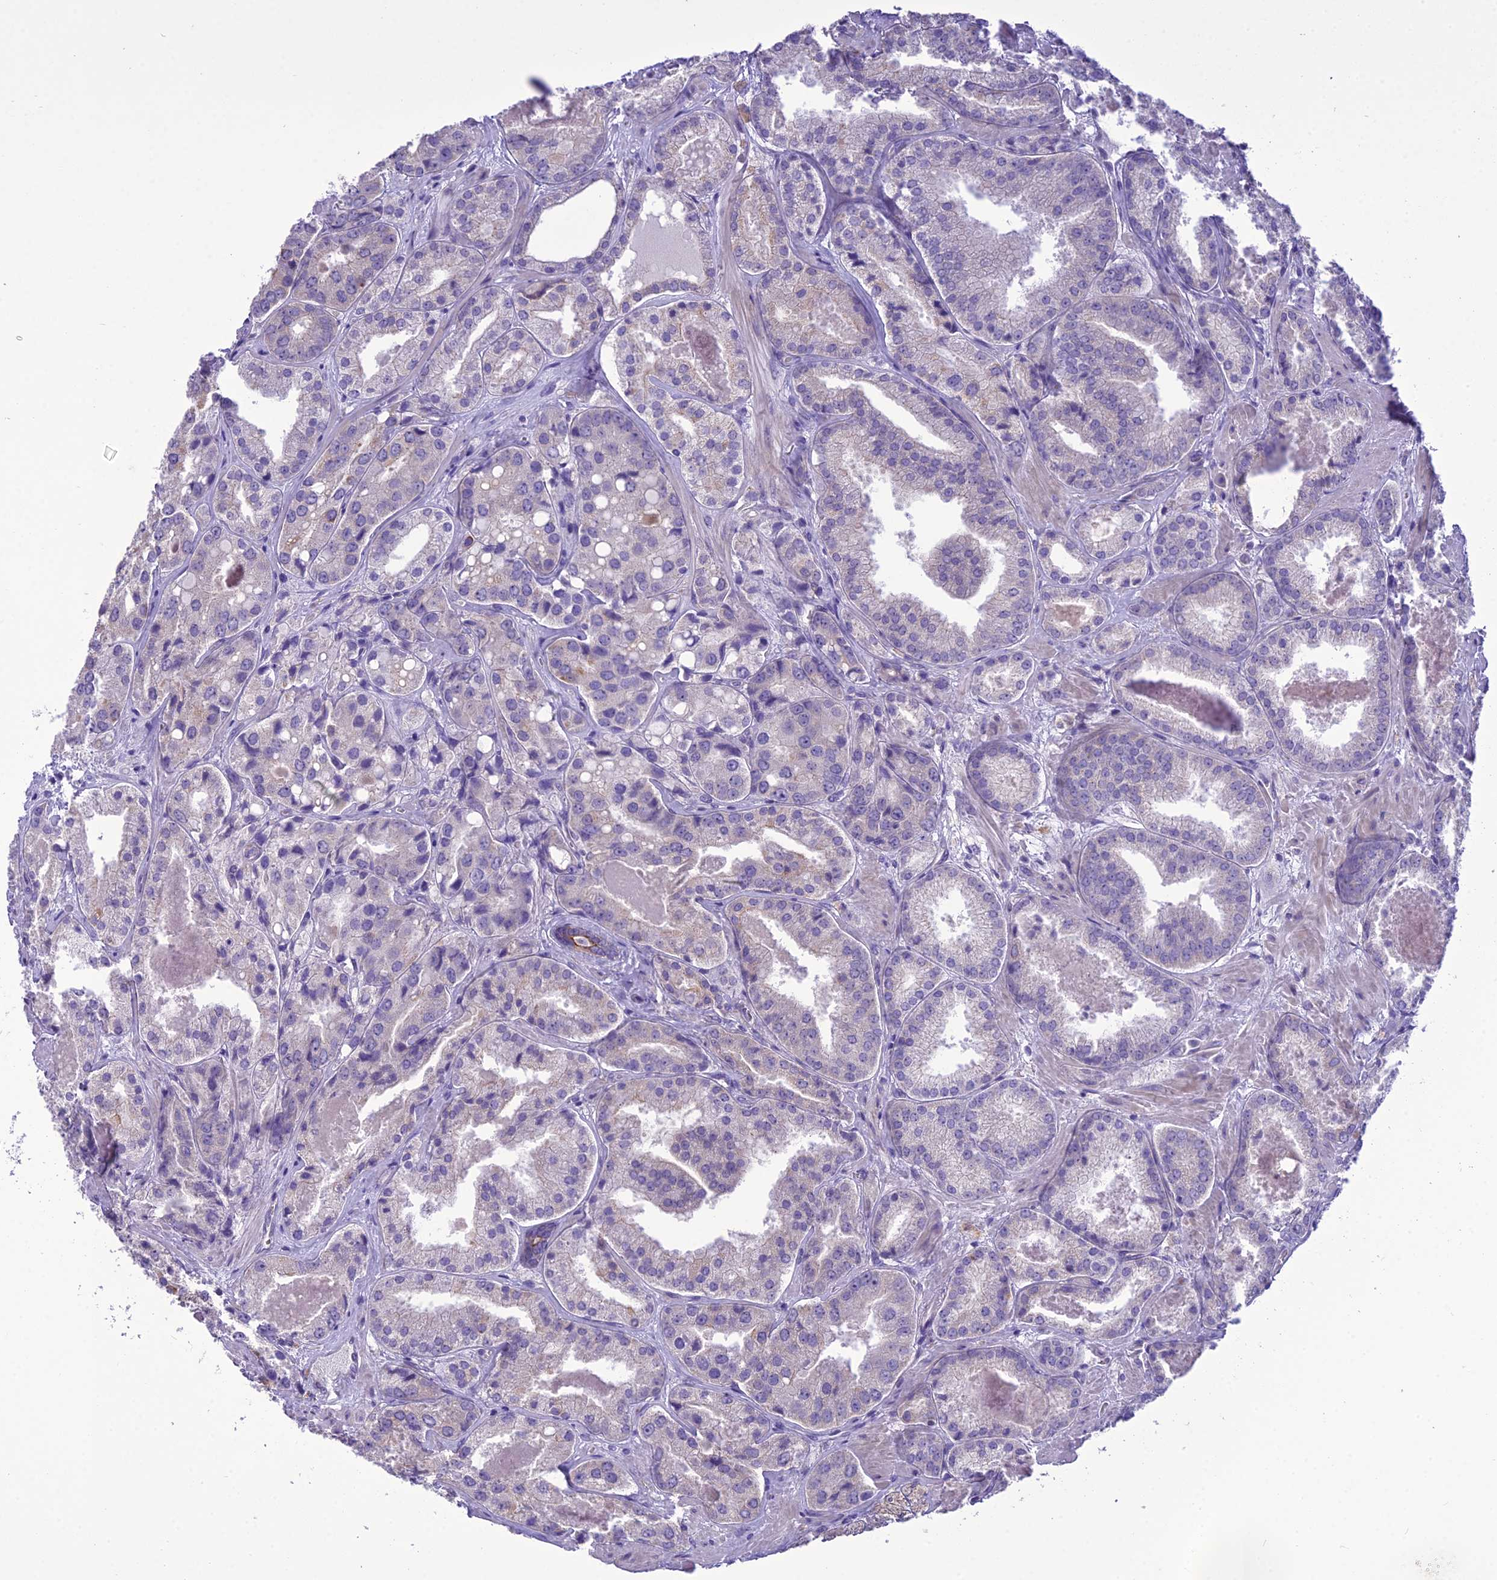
{"staining": {"intensity": "negative", "quantity": "none", "location": "none"}, "tissue": "prostate cancer", "cell_type": "Tumor cells", "image_type": "cancer", "snomed": [{"axis": "morphology", "description": "Adenocarcinoma, High grade"}, {"axis": "topography", "description": "Prostate"}], "caption": "Immunohistochemistry (IHC) image of prostate cancer (adenocarcinoma (high-grade)) stained for a protein (brown), which exhibits no positivity in tumor cells. (DAB (3,3'-diaminobenzidine) immunohistochemistry with hematoxylin counter stain).", "gene": "SCRT1", "patient": {"sex": "male", "age": 63}}